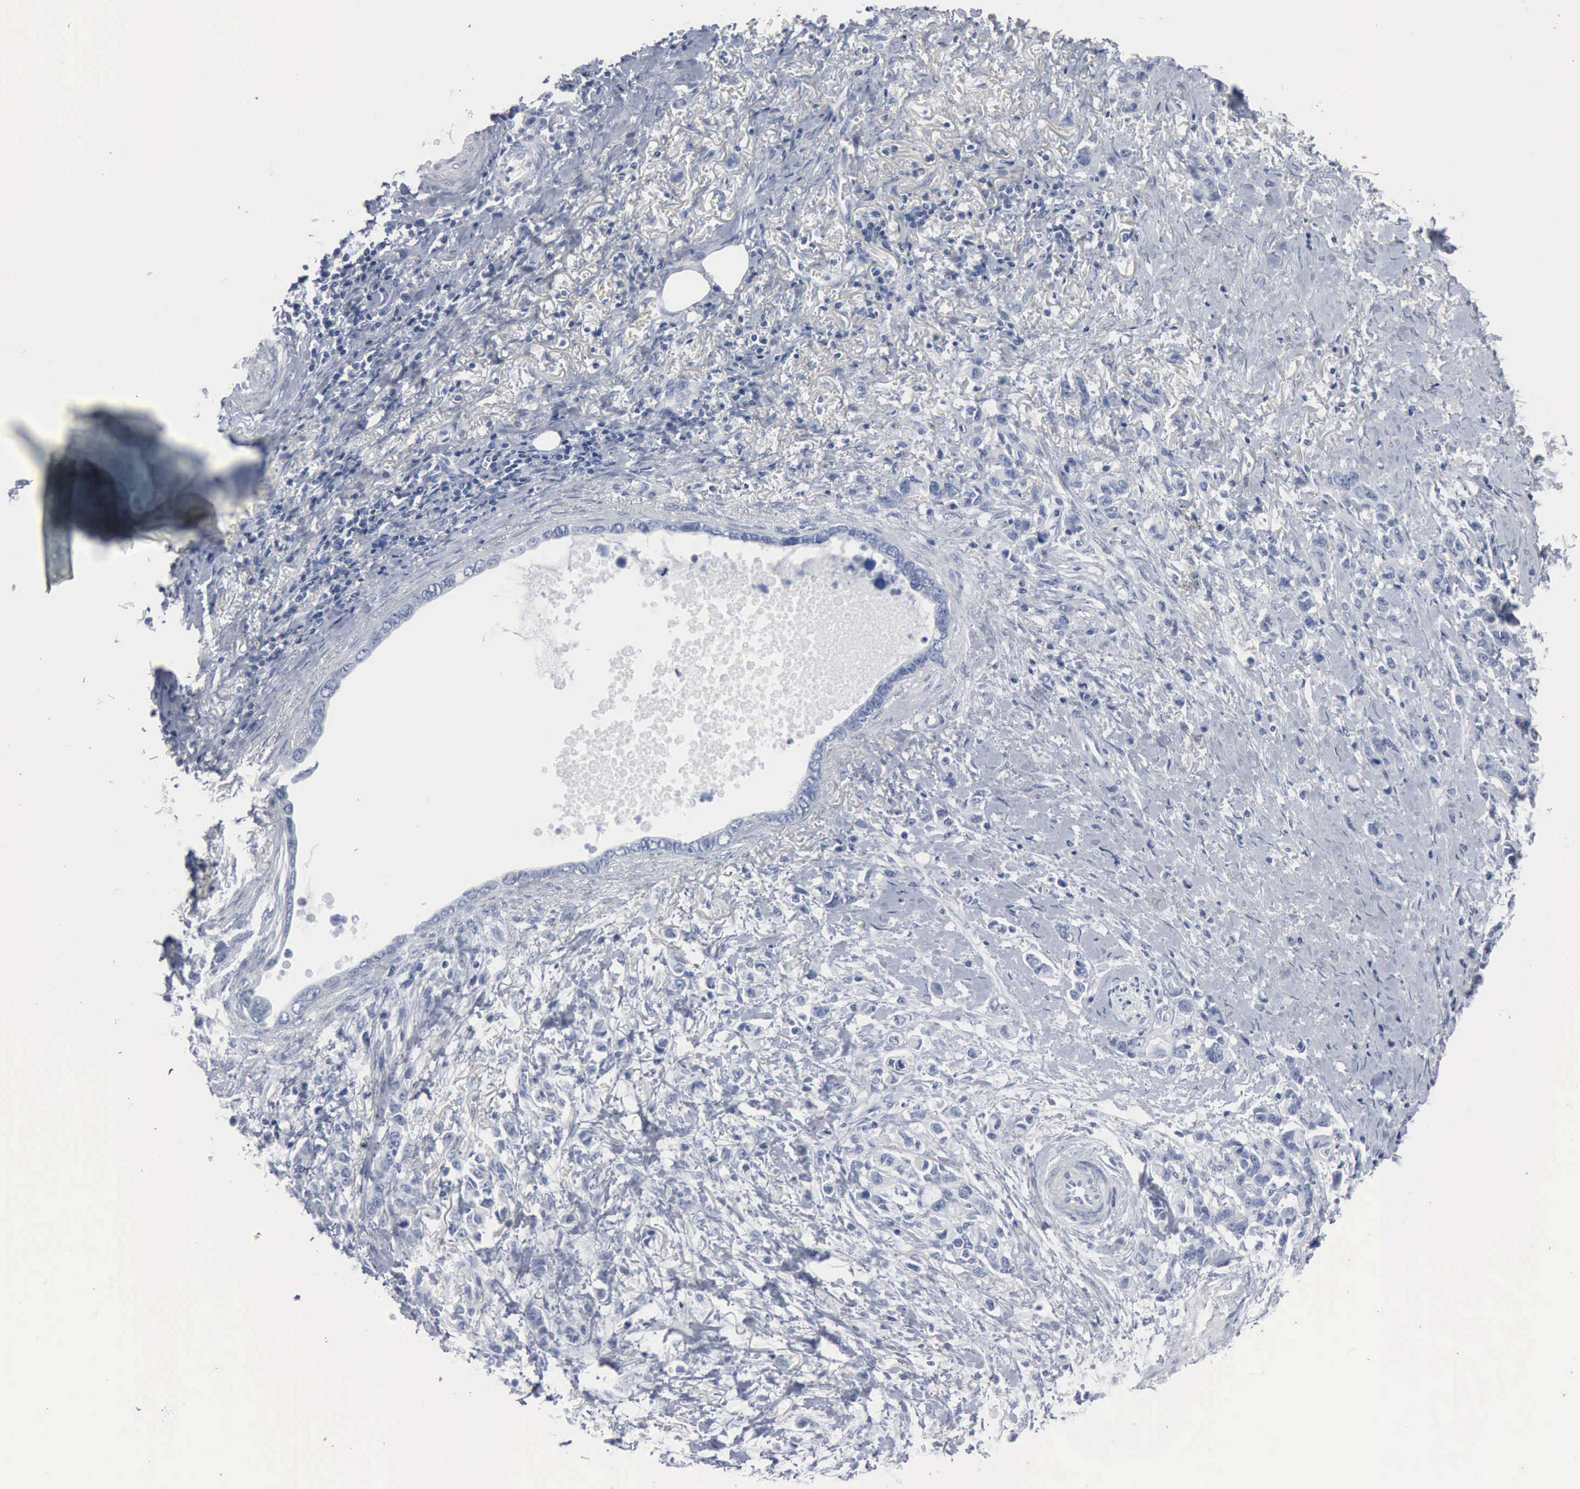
{"staining": {"intensity": "negative", "quantity": "none", "location": "none"}, "tissue": "stomach cancer", "cell_type": "Tumor cells", "image_type": "cancer", "snomed": [{"axis": "morphology", "description": "Adenocarcinoma, NOS"}, {"axis": "topography", "description": "Stomach"}], "caption": "DAB (3,3'-diaminobenzidine) immunohistochemical staining of human stomach cancer displays no significant positivity in tumor cells.", "gene": "DMD", "patient": {"sex": "male", "age": 78}}